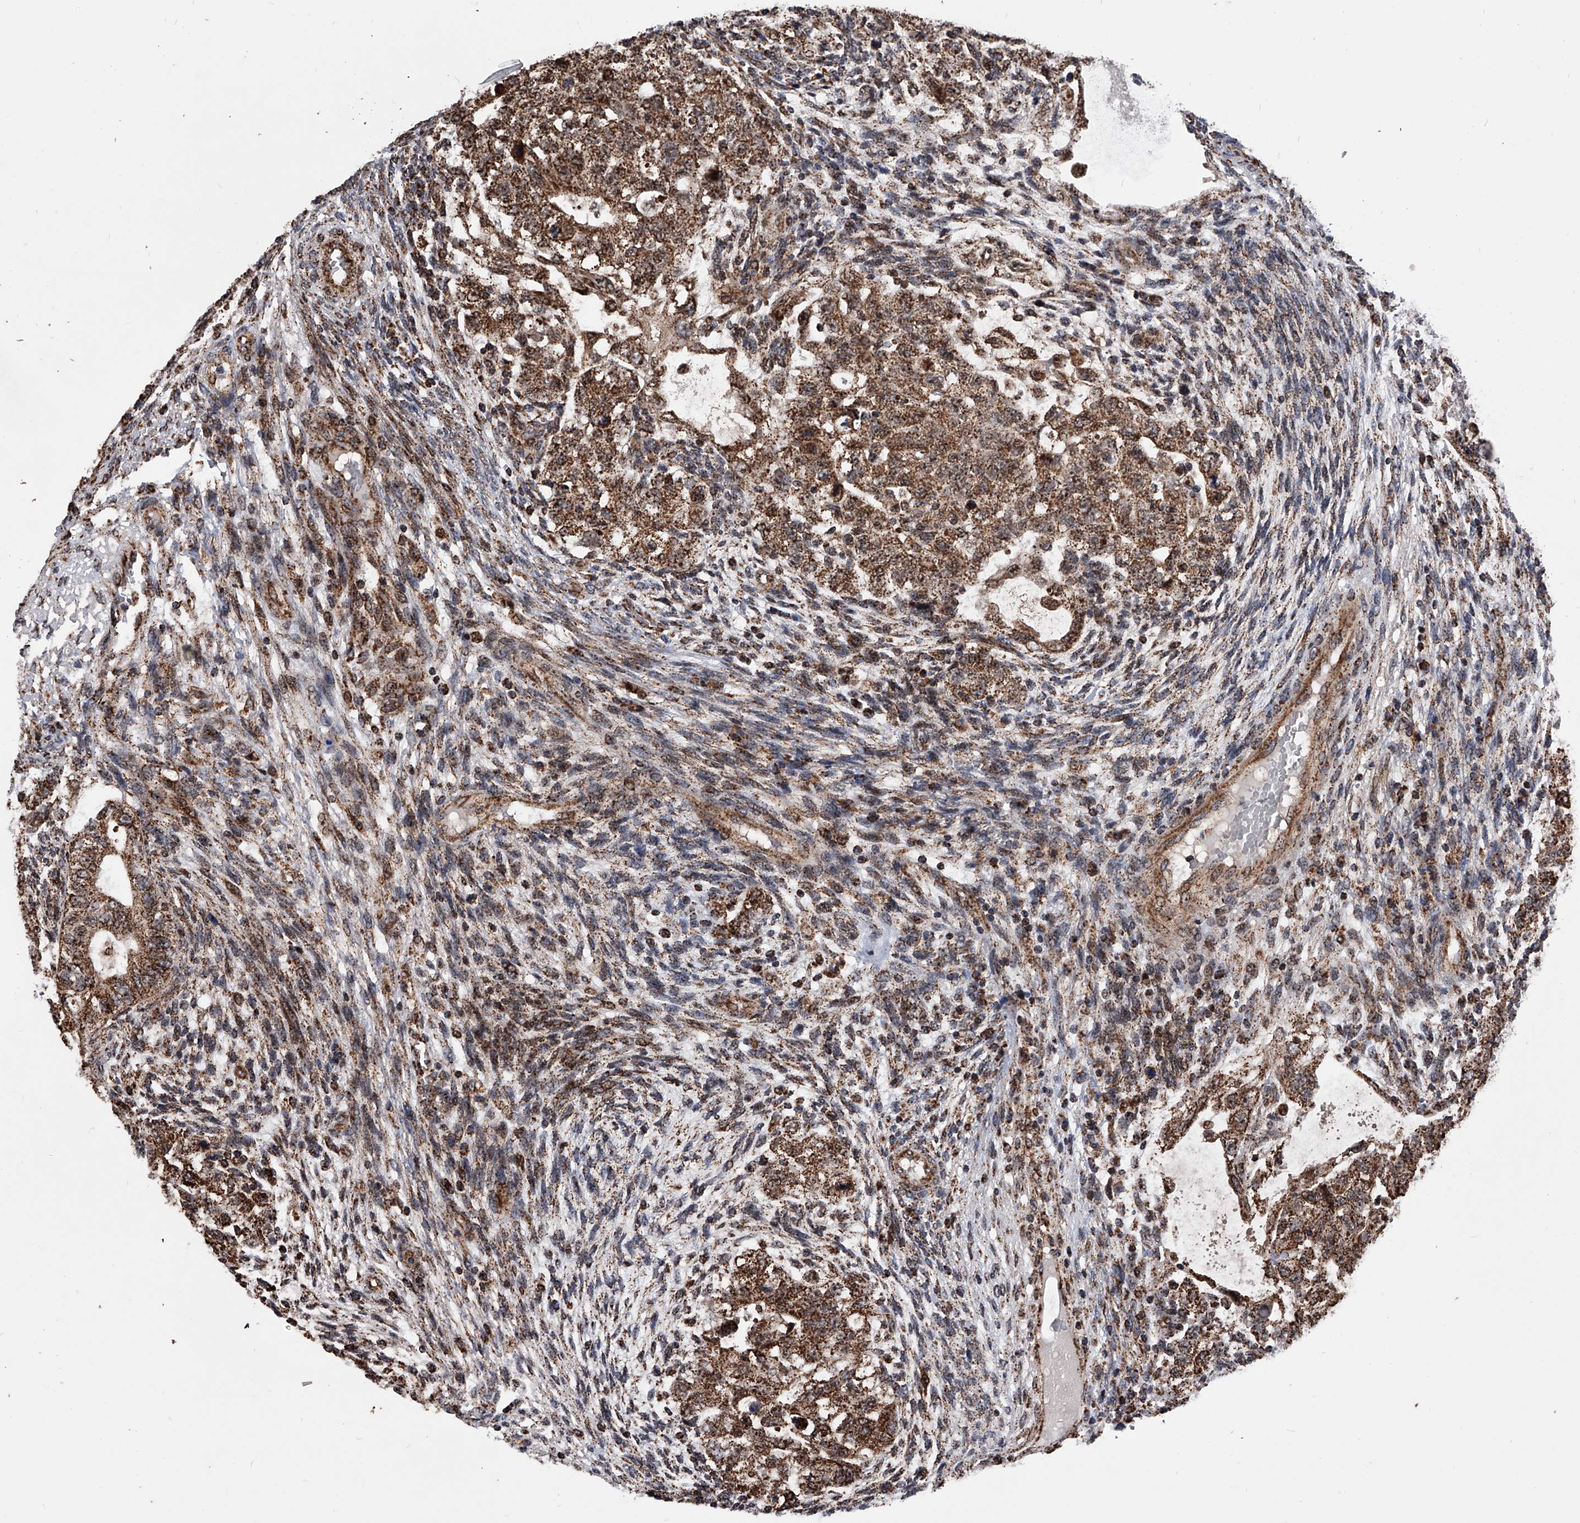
{"staining": {"intensity": "strong", "quantity": ">75%", "location": "cytoplasmic/membranous"}, "tissue": "testis cancer", "cell_type": "Tumor cells", "image_type": "cancer", "snomed": [{"axis": "morphology", "description": "Carcinoma, Embryonal, NOS"}, {"axis": "topography", "description": "Testis"}], "caption": "Brown immunohistochemical staining in human testis cancer exhibits strong cytoplasmic/membranous staining in approximately >75% of tumor cells. The staining was performed using DAB (3,3'-diaminobenzidine) to visualize the protein expression in brown, while the nuclei were stained in blue with hematoxylin (Magnification: 20x).", "gene": "SMPDL3A", "patient": {"sex": "male", "age": 36}}